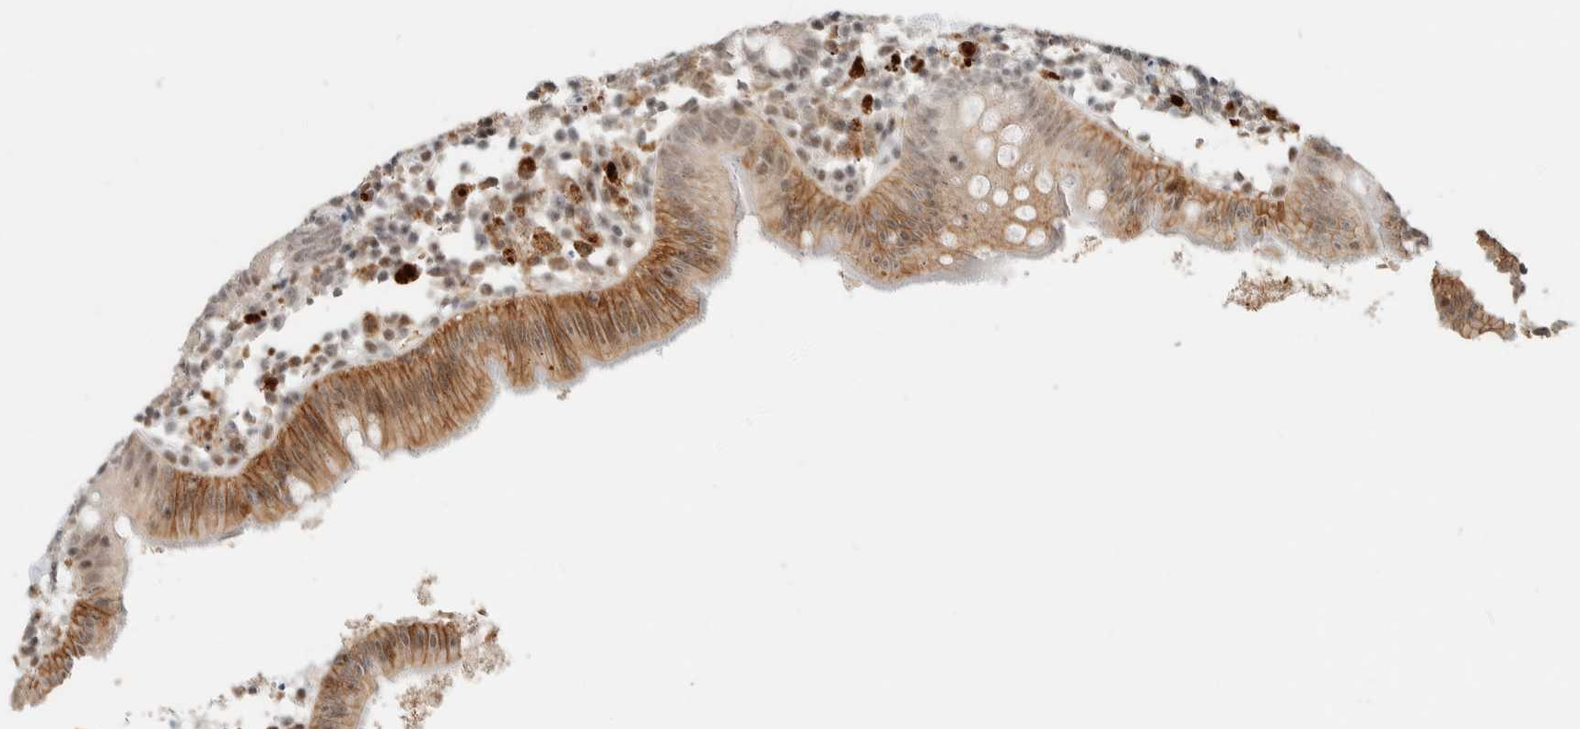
{"staining": {"intensity": "moderate", "quantity": "25%-75%", "location": "cytoplasmic/membranous,nuclear"}, "tissue": "appendix", "cell_type": "Glandular cells", "image_type": "normal", "snomed": [{"axis": "morphology", "description": "Normal tissue, NOS"}, {"axis": "topography", "description": "Appendix"}], "caption": "Protein expression analysis of normal appendix exhibits moderate cytoplasmic/membranous,nuclear positivity in about 25%-75% of glandular cells.", "gene": "ZBTB2", "patient": {"sex": "female", "age": 20}}